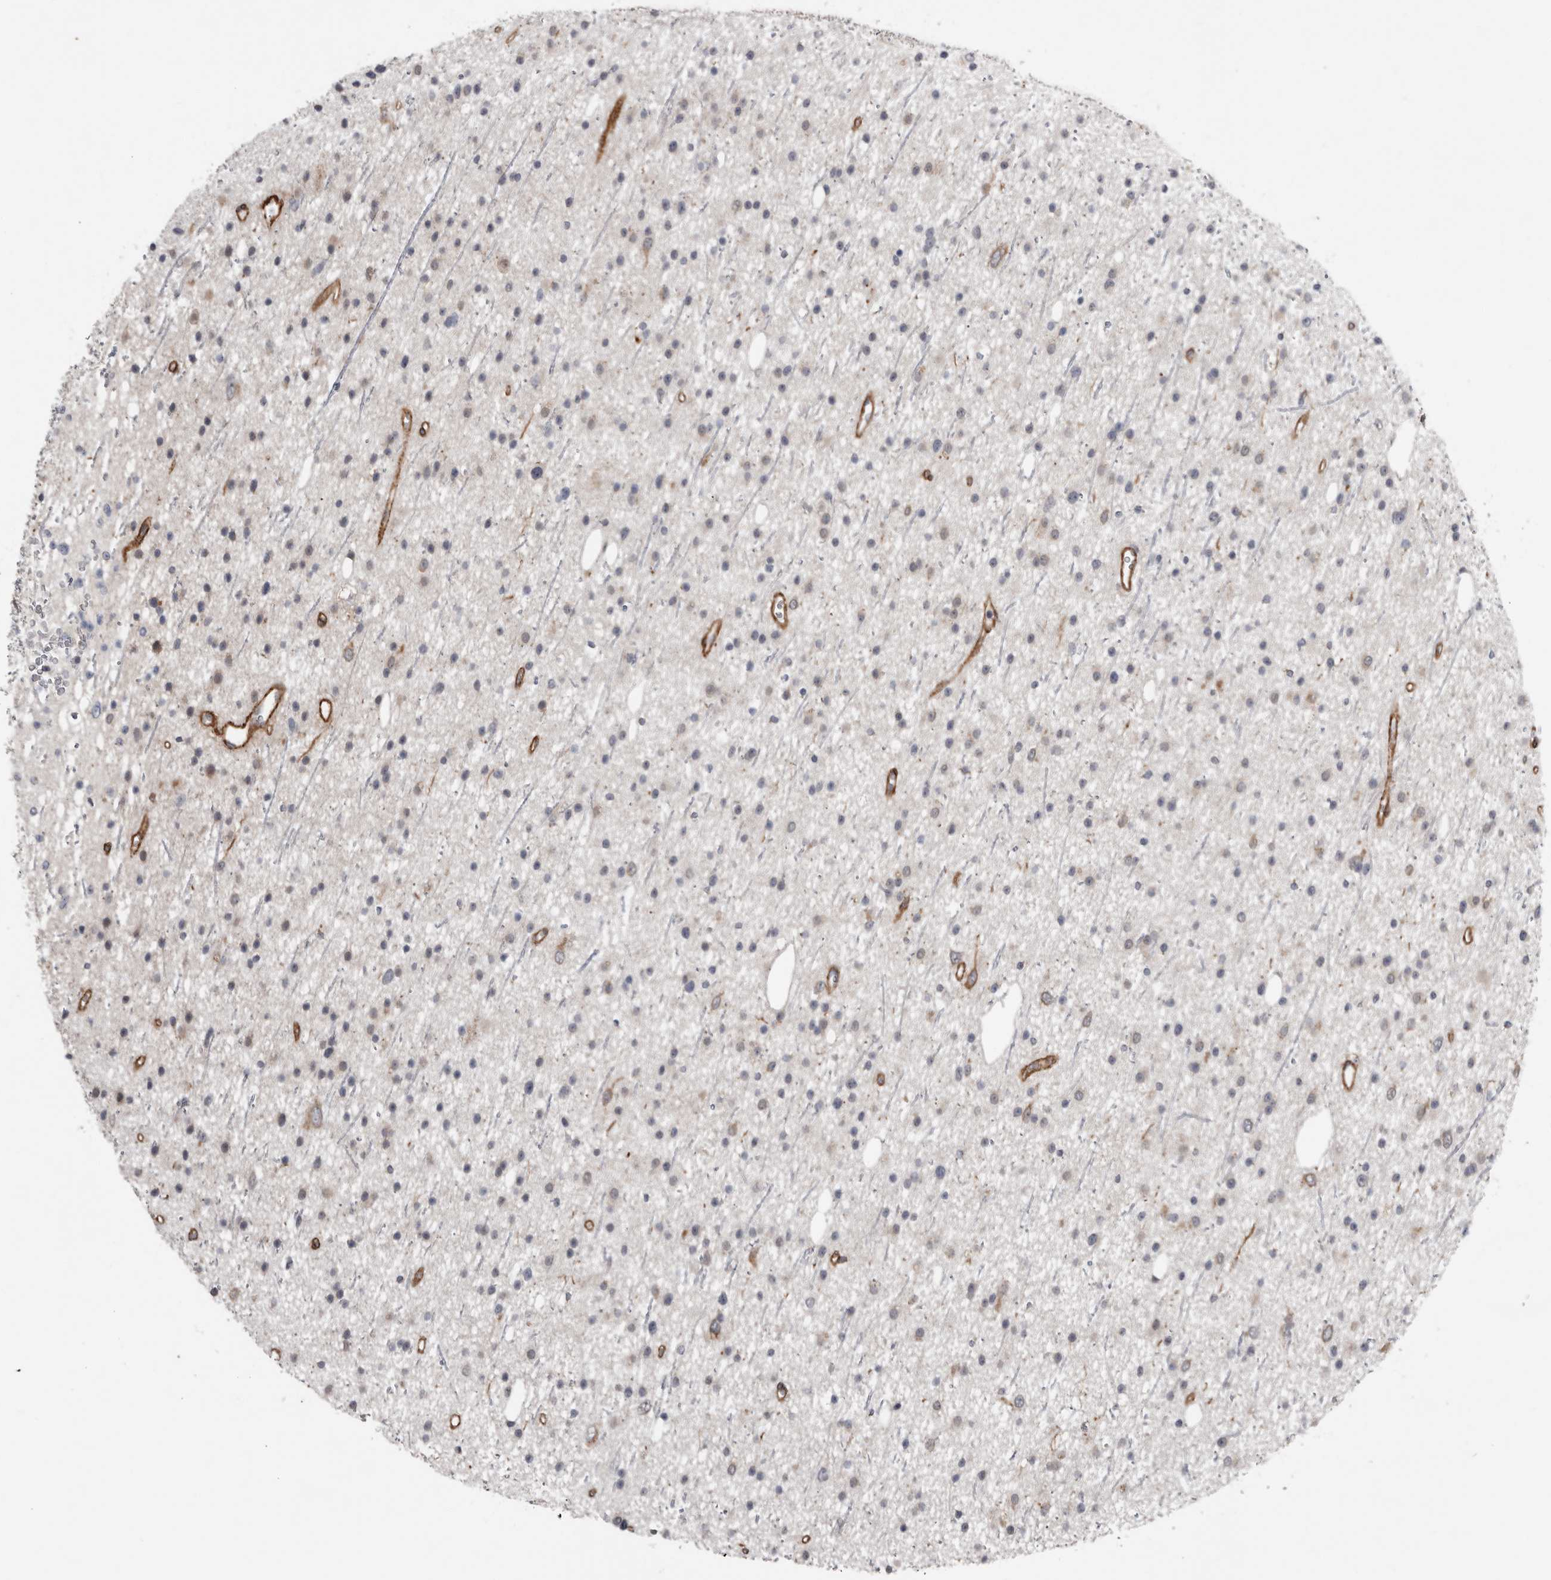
{"staining": {"intensity": "weak", "quantity": "<25%", "location": "cytoplasmic/membranous"}, "tissue": "glioma", "cell_type": "Tumor cells", "image_type": "cancer", "snomed": [{"axis": "morphology", "description": "Glioma, malignant, Low grade"}, {"axis": "topography", "description": "Cerebral cortex"}], "caption": "Tumor cells show no significant protein staining in low-grade glioma (malignant).", "gene": "RANBP17", "patient": {"sex": "female", "age": 39}}